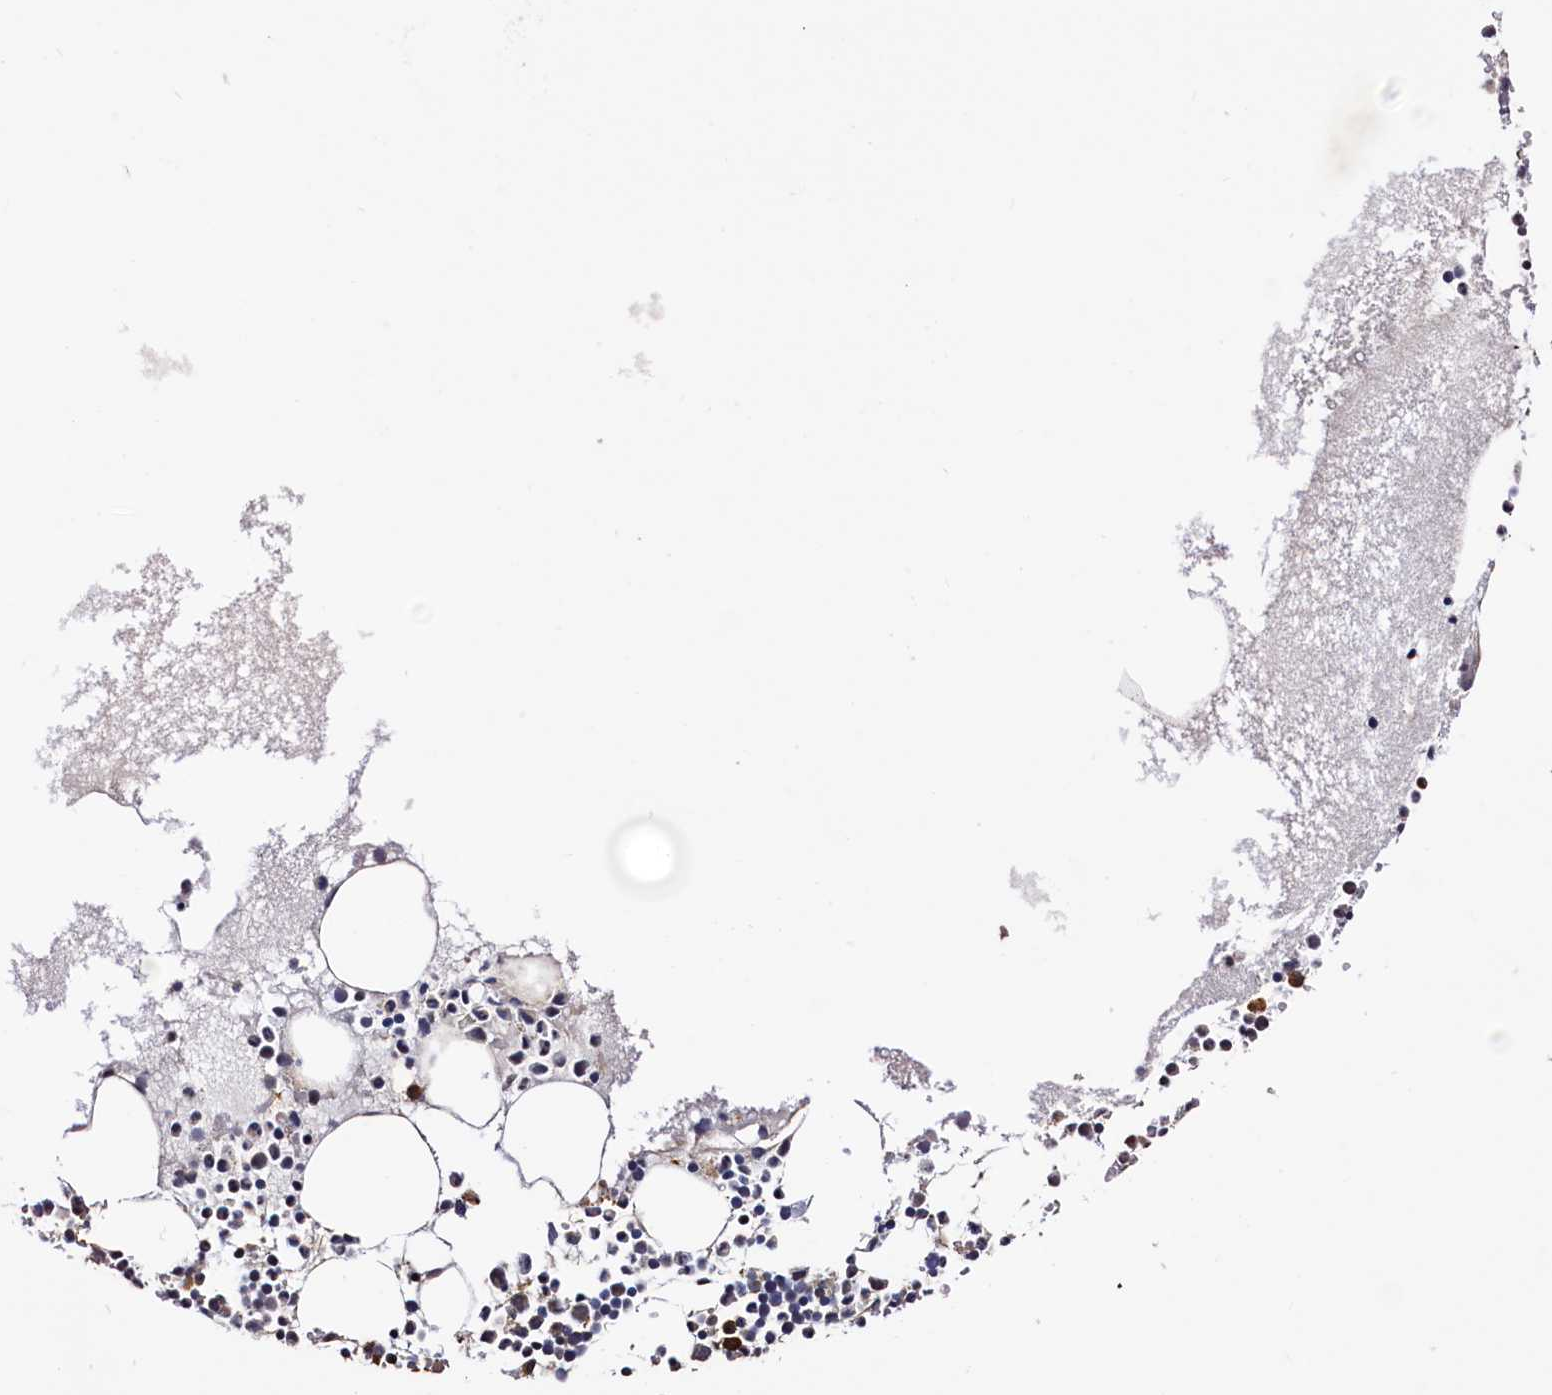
{"staining": {"intensity": "strong", "quantity": "<25%", "location": "cytoplasmic/membranous"}, "tissue": "bone marrow", "cell_type": "Hematopoietic cells", "image_type": "normal", "snomed": [{"axis": "morphology", "description": "Normal tissue, NOS"}, {"axis": "topography", "description": "Bone marrow"}], "caption": "IHC histopathology image of benign bone marrow: bone marrow stained using IHC displays medium levels of strong protein expression localized specifically in the cytoplasmic/membranous of hematopoietic cells, appearing as a cytoplasmic/membranous brown color.", "gene": "RBFA", "patient": {"sex": "female", "age": 78}}